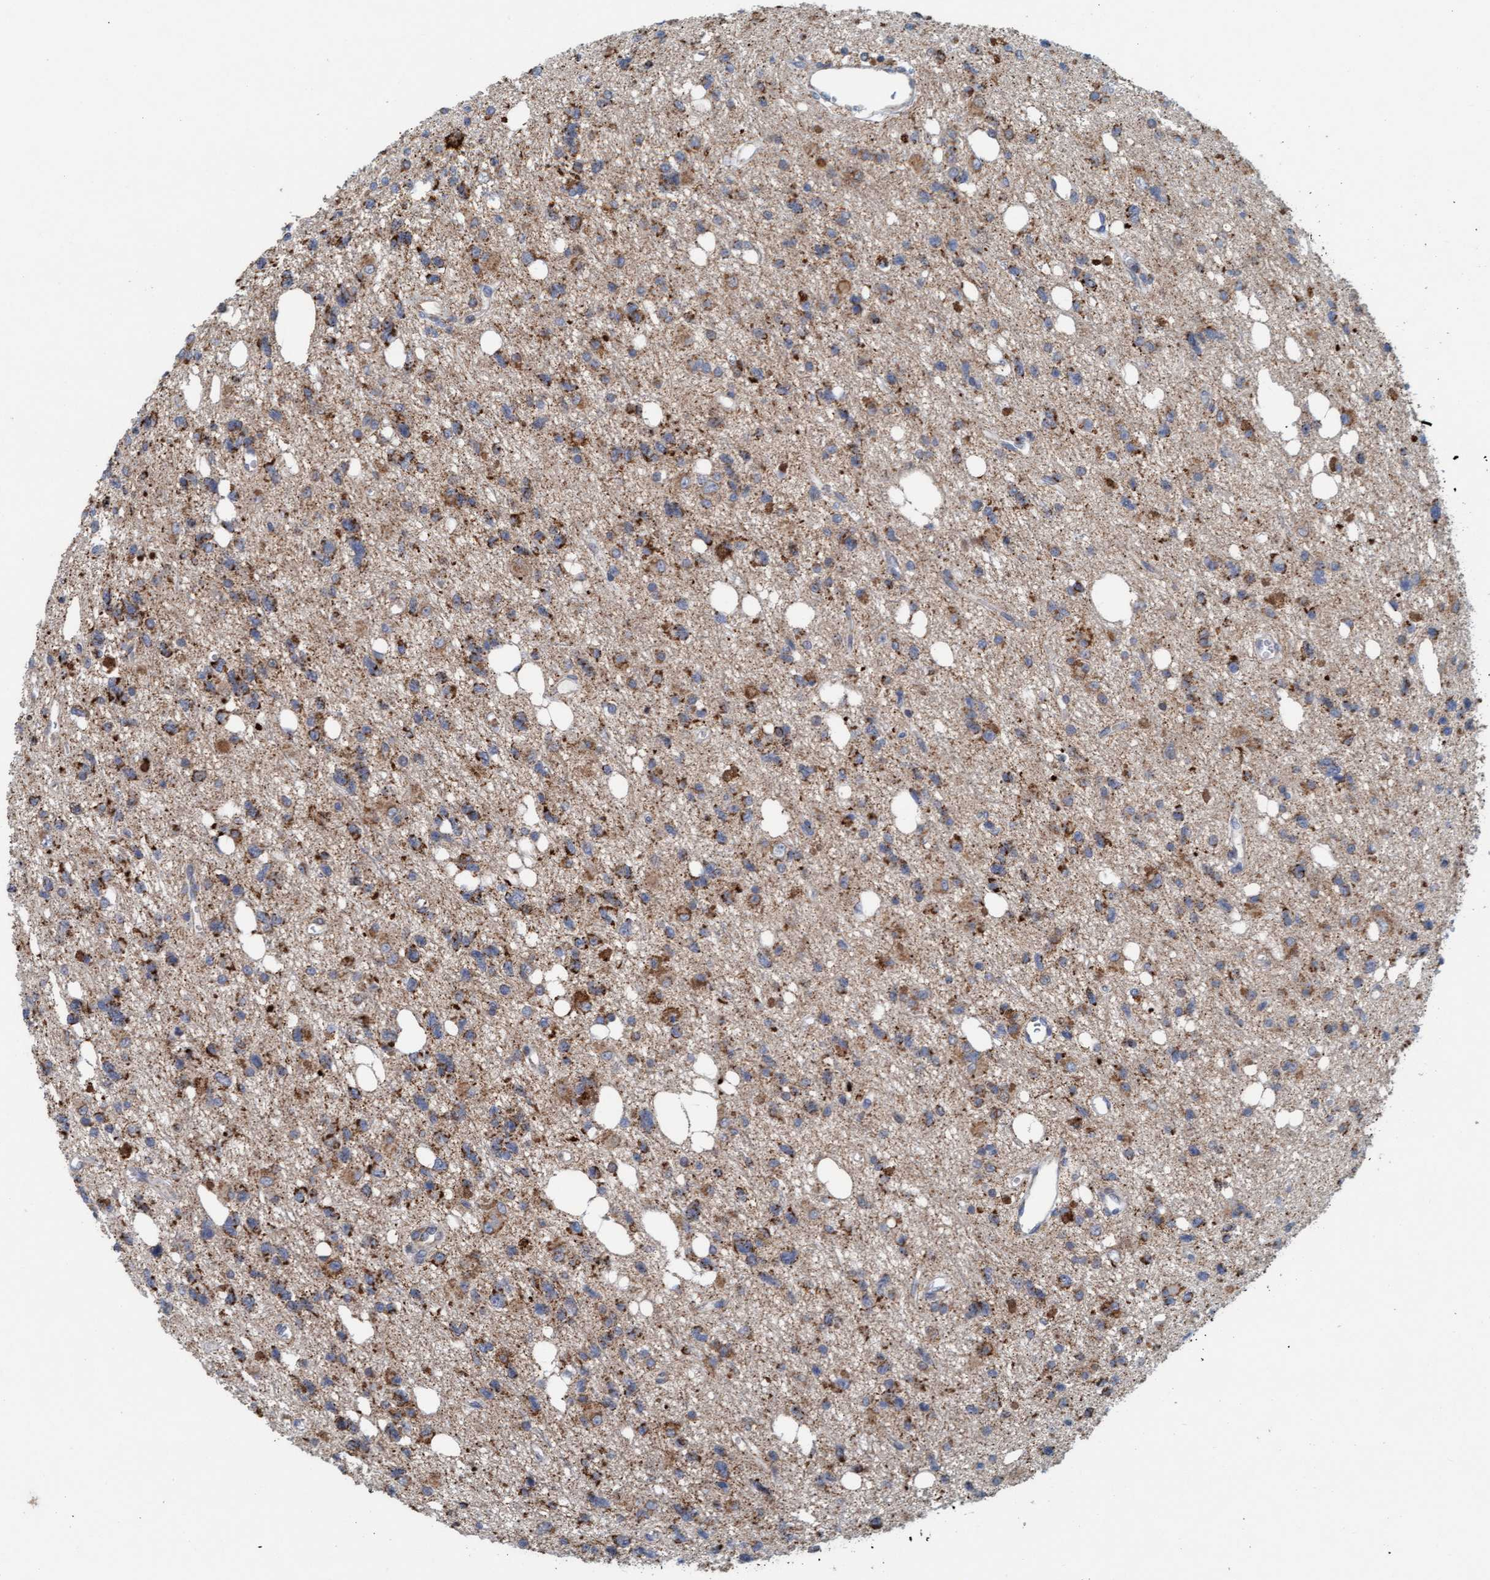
{"staining": {"intensity": "moderate", "quantity": ">75%", "location": "cytoplasmic/membranous"}, "tissue": "glioma", "cell_type": "Tumor cells", "image_type": "cancer", "snomed": [{"axis": "morphology", "description": "Glioma, malignant, High grade"}, {"axis": "topography", "description": "Brain"}], "caption": "Protein expression analysis of human glioma reveals moderate cytoplasmic/membranous expression in approximately >75% of tumor cells.", "gene": "B9D1", "patient": {"sex": "female", "age": 62}}